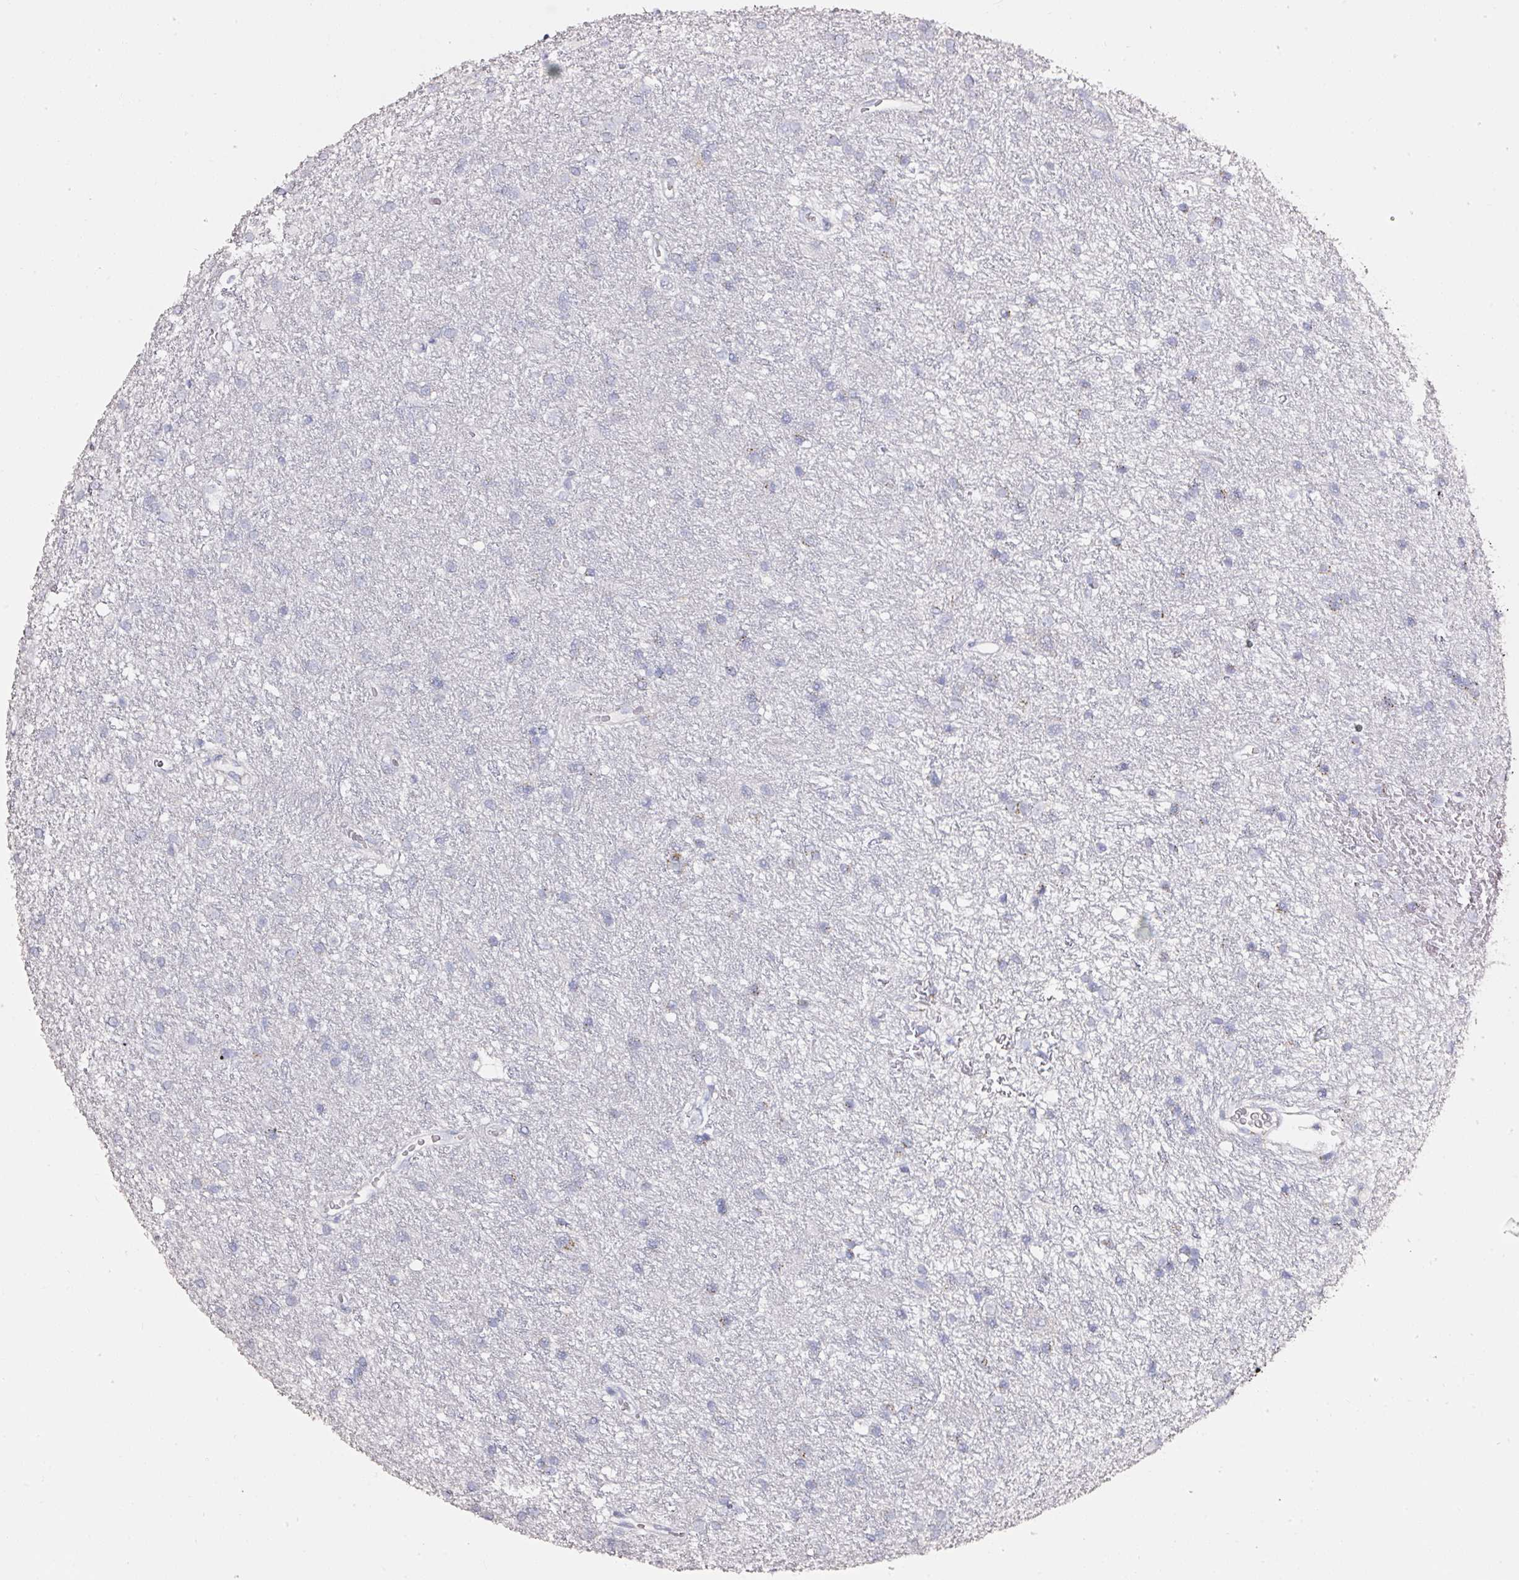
{"staining": {"intensity": "negative", "quantity": "none", "location": "none"}, "tissue": "glioma", "cell_type": "Tumor cells", "image_type": "cancer", "snomed": [{"axis": "morphology", "description": "Glioma, malignant, High grade"}, {"axis": "topography", "description": "Brain"}], "caption": "Immunohistochemistry (IHC) histopathology image of human malignant glioma (high-grade) stained for a protein (brown), which displays no expression in tumor cells.", "gene": "PDXDC1", "patient": {"sex": "female", "age": 50}}